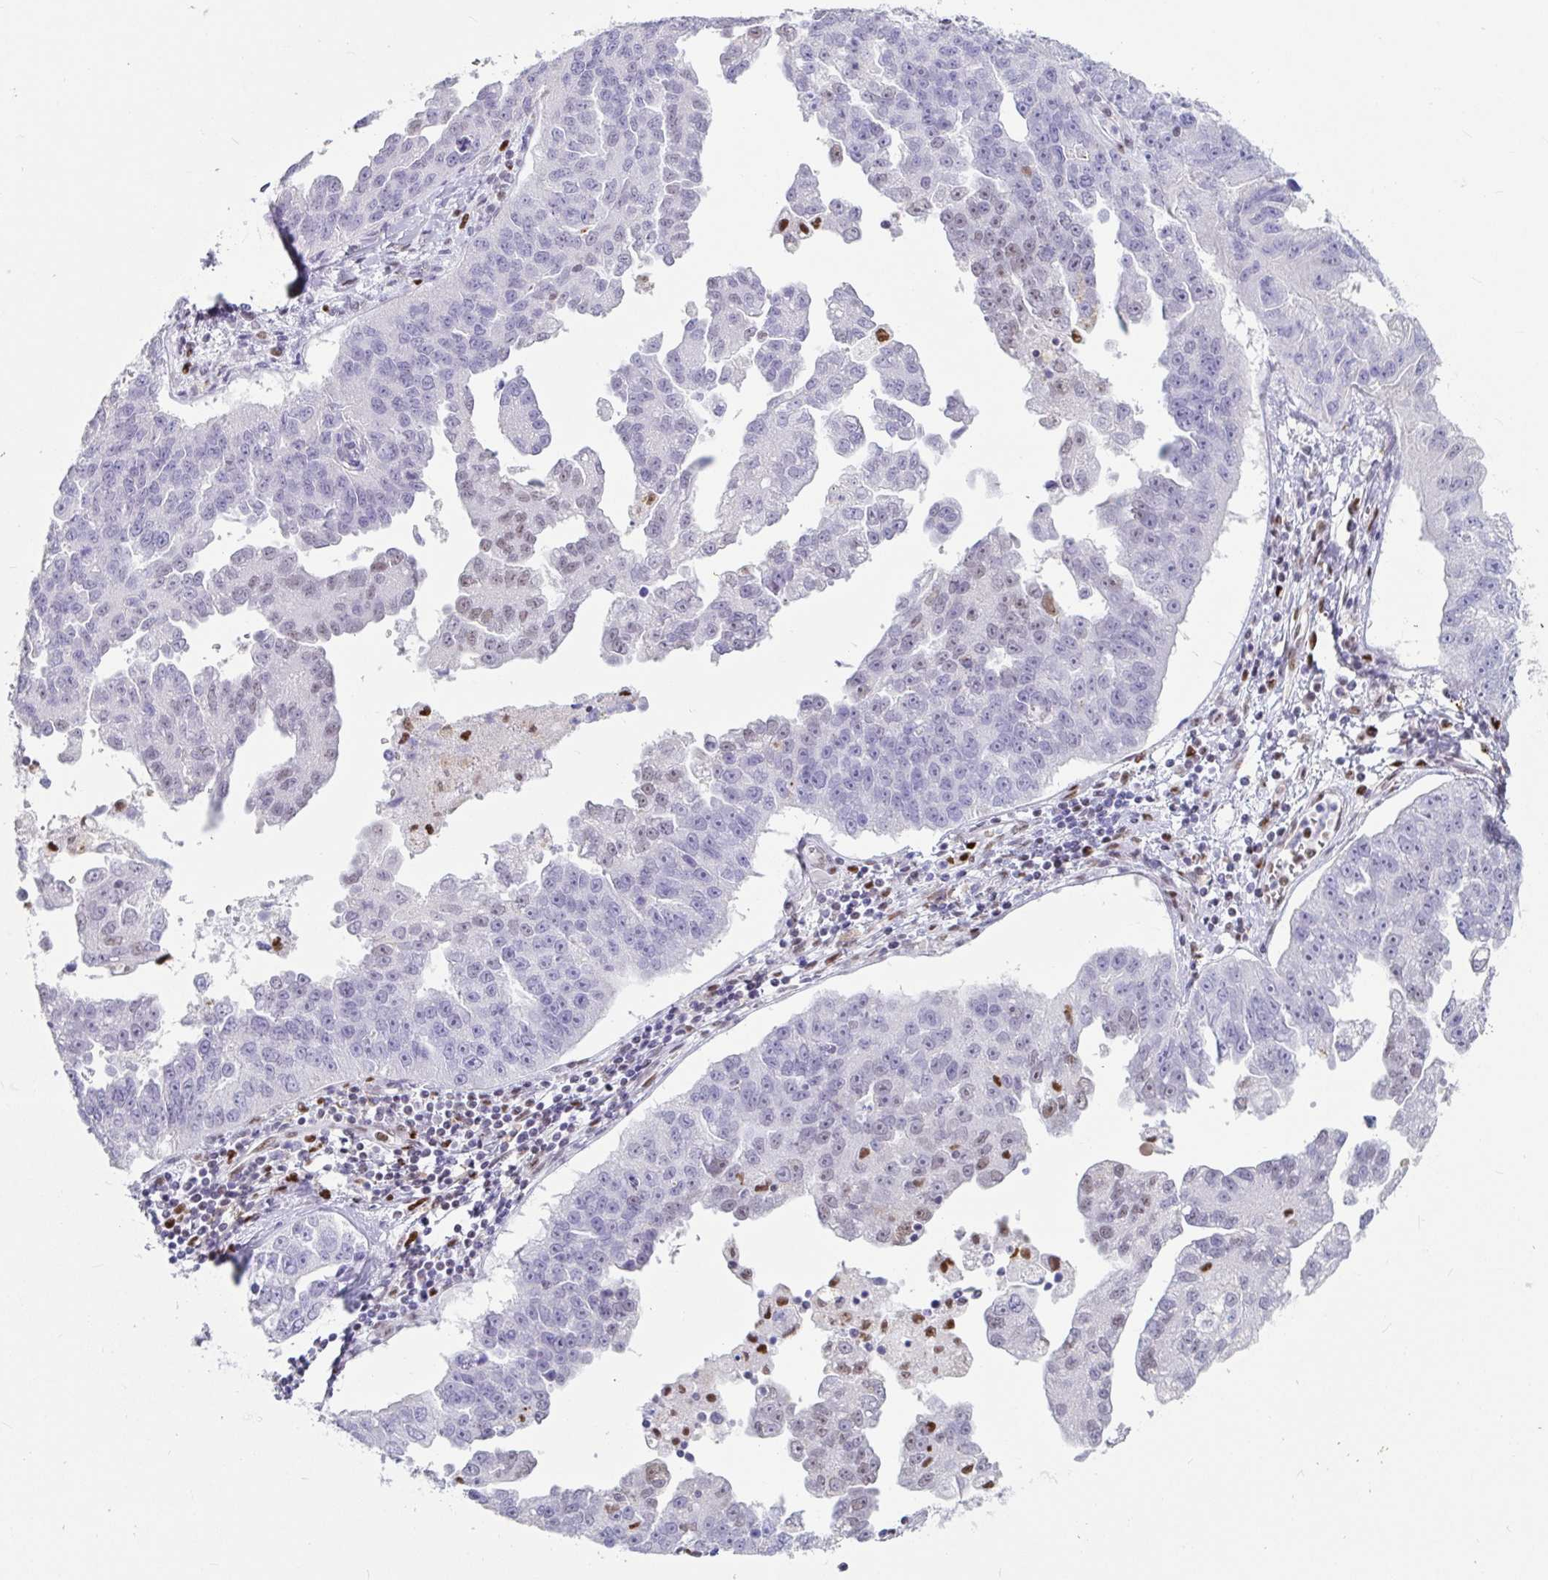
{"staining": {"intensity": "negative", "quantity": "none", "location": "none"}, "tissue": "ovarian cancer", "cell_type": "Tumor cells", "image_type": "cancer", "snomed": [{"axis": "morphology", "description": "Cystadenocarcinoma, serous, NOS"}, {"axis": "topography", "description": "Ovary"}], "caption": "Tumor cells are negative for protein expression in human serous cystadenocarcinoma (ovarian).", "gene": "ZNF586", "patient": {"sex": "female", "age": 75}}